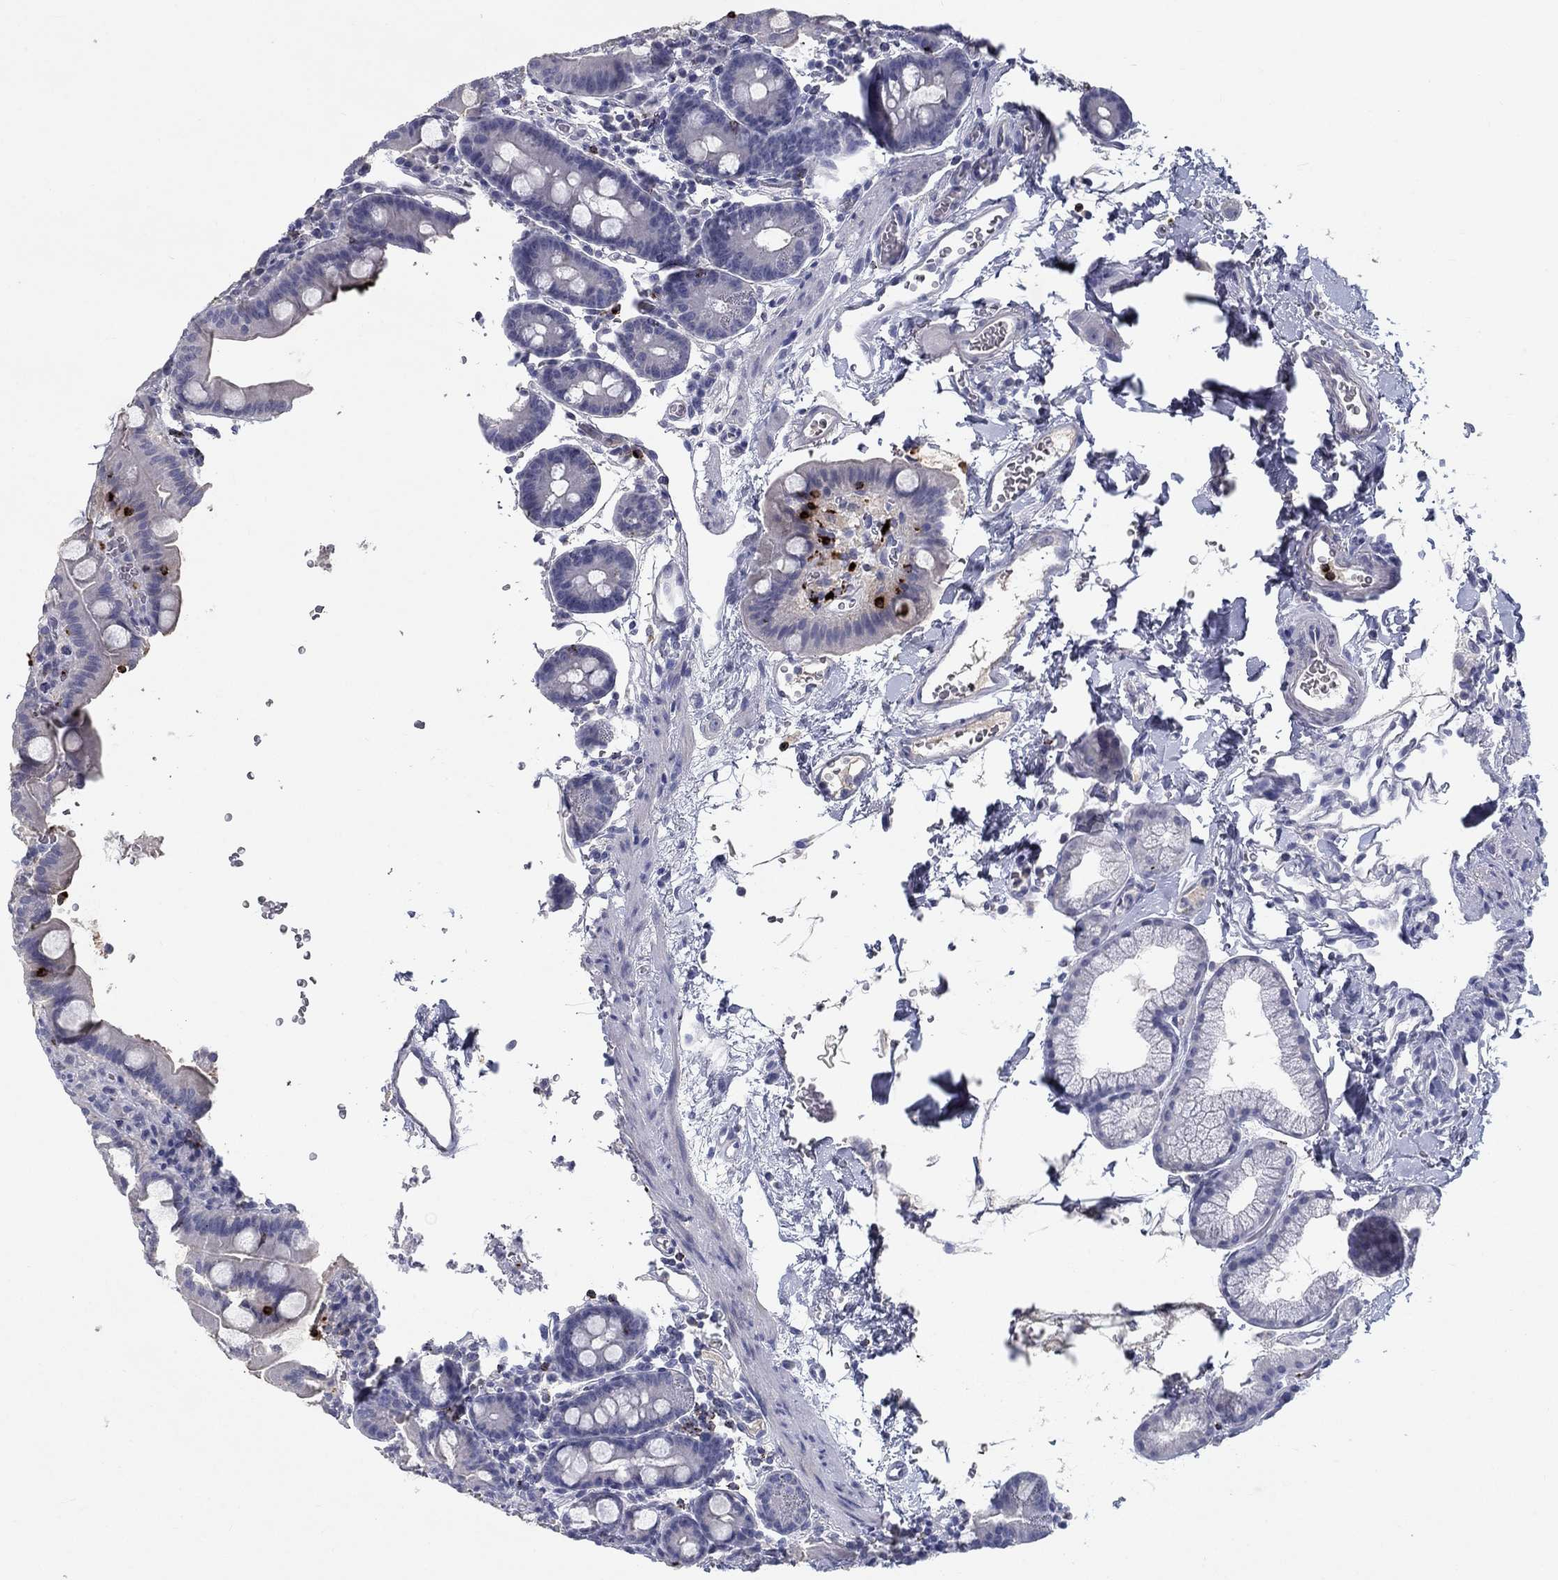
{"staining": {"intensity": "negative", "quantity": "none", "location": "none"}, "tissue": "duodenum", "cell_type": "Glandular cells", "image_type": "normal", "snomed": [{"axis": "morphology", "description": "Normal tissue, NOS"}, {"axis": "topography", "description": "Duodenum"}], "caption": "A high-resolution image shows immunohistochemistry staining of benign duodenum, which displays no significant expression in glandular cells. (Immunohistochemistry, brightfield microscopy, high magnification).", "gene": "GZMA", "patient": {"sex": "male", "age": 59}}